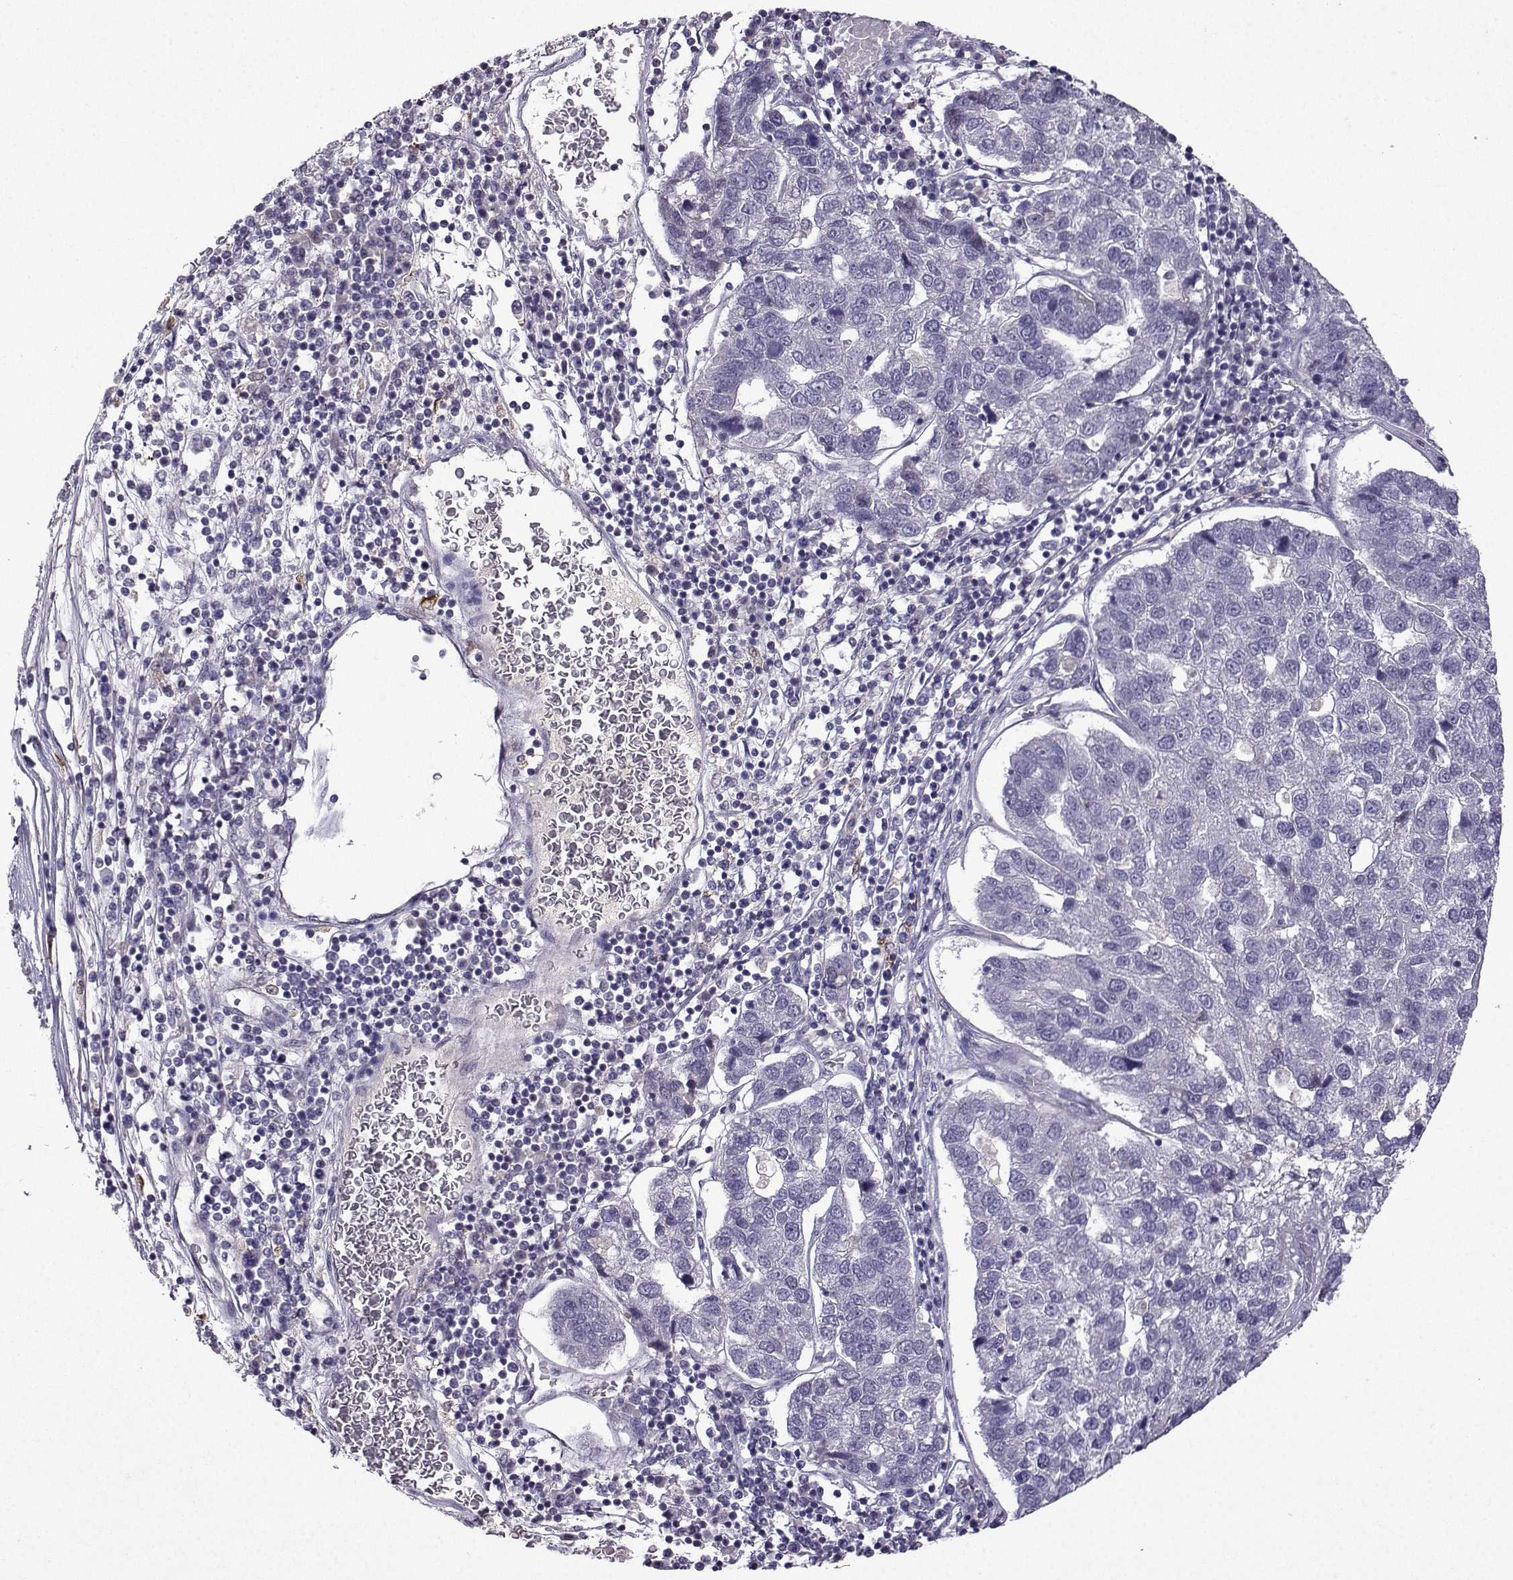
{"staining": {"intensity": "negative", "quantity": "none", "location": "none"}, "tissue": "pancreatic cancer", "cell_type": "Tumor cells", "image_type": "cancer", "snomed": [{"axis": "morphology", "description": "Adenocarcinoma, NOS"}, {"axis": "topography", "description": "Pancreas"}], "caption": "This is a micrograph of IHC staining of adenocarcinoma (pancreatic), which shows no expression in tumor cells.", "gene": "CCL28", "patient": {"sex": "female", "age": 61}}